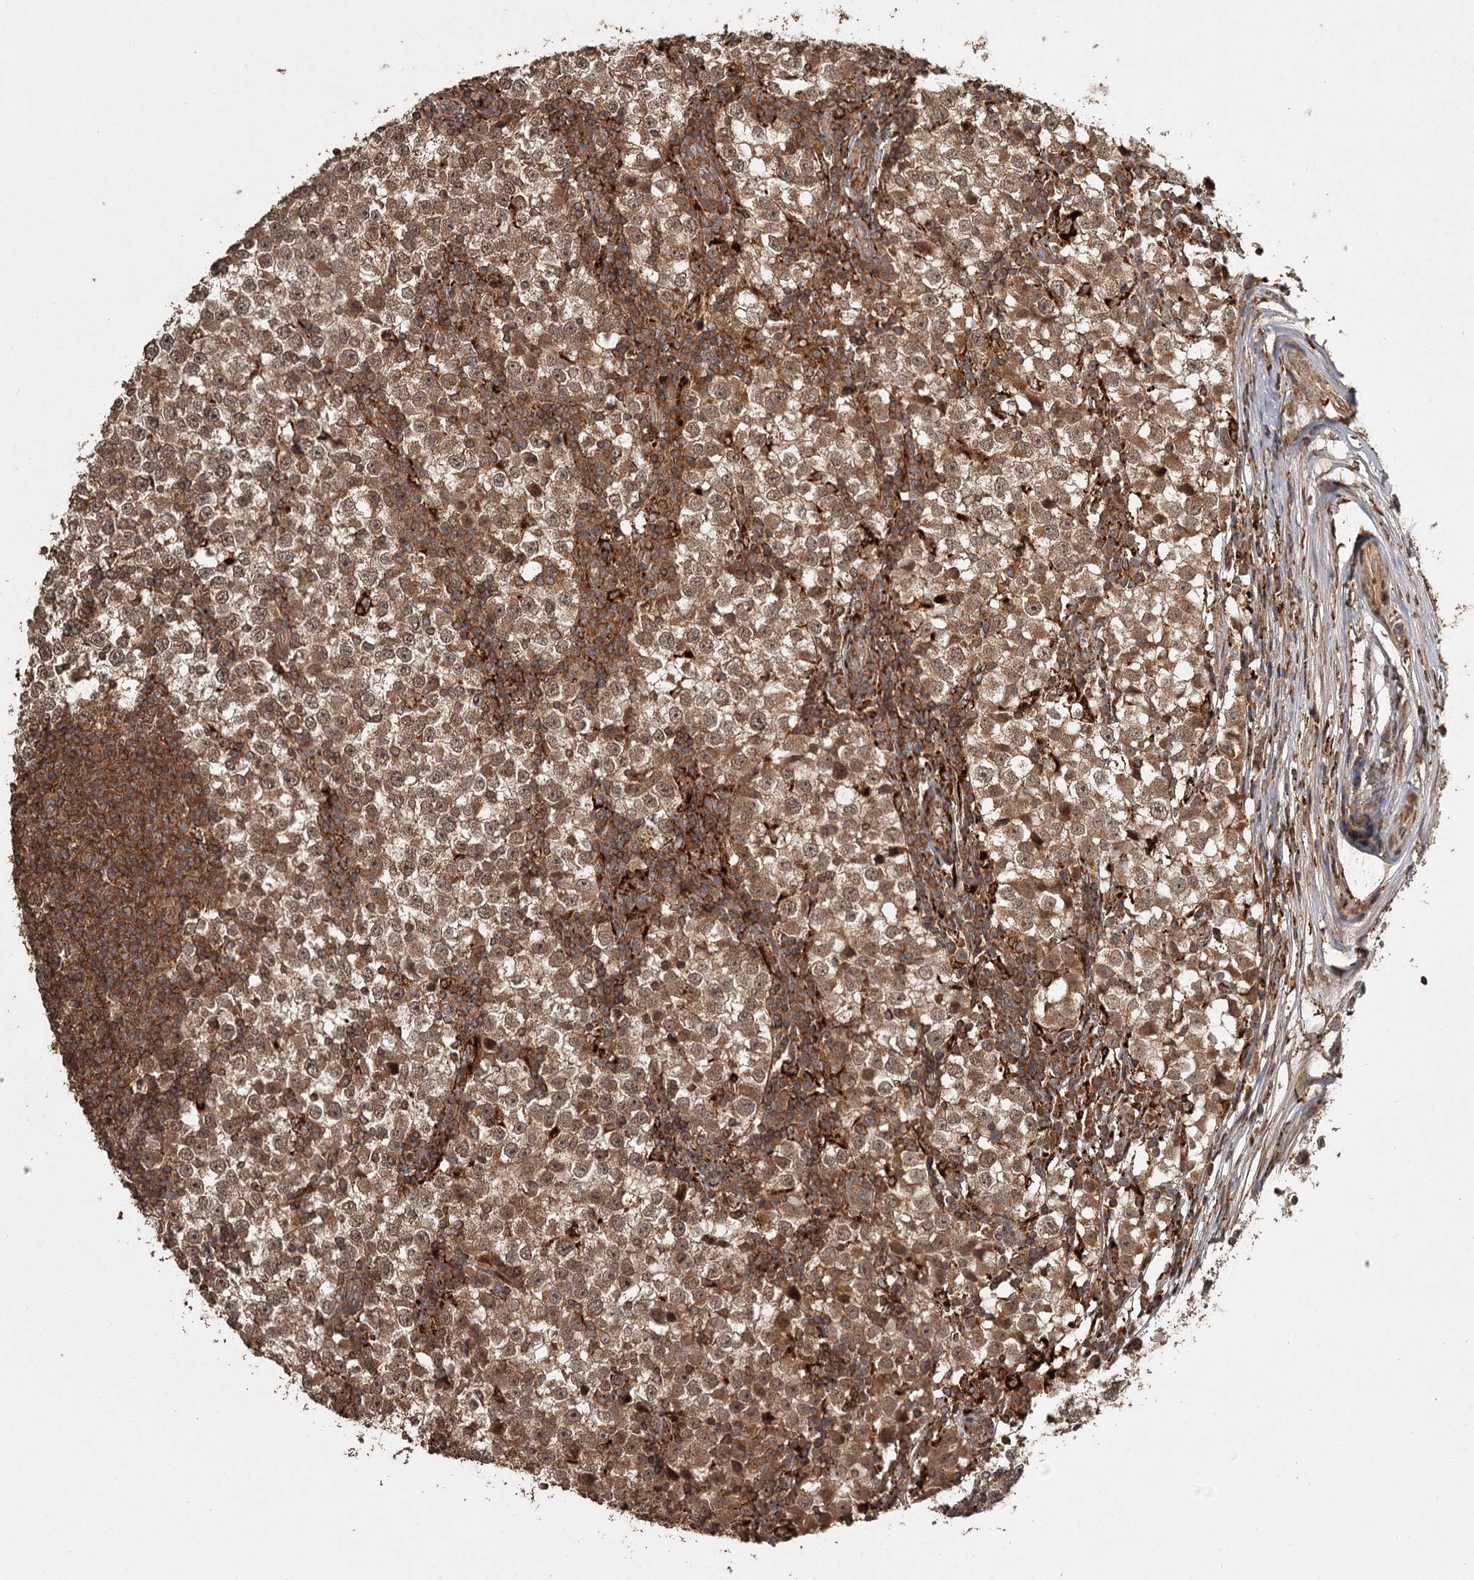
{"staining": {"intensity": "moderate", "quantity": ">75%", "location": "cytoplasmic/membranous,nuclear"}, "tissue": "testis cancer", "cell_type": "Tumor cells", "image_type": "cancer", "snomed": [{"axis": "morphology", "description": "Seminoma, NOS"}, {"axis": "topography", "description": "Testis"}], "caption": "A medium amount of moderate cytoplasmic/membranous and nuclear expression is present in approximately >75% of tumor cells in testis cancer tissue. The protein of interest is shown in brown color, while the nuclei are stained blue.", "gene": "FAXC", "patient": {"sex": "male", "age": 65}}